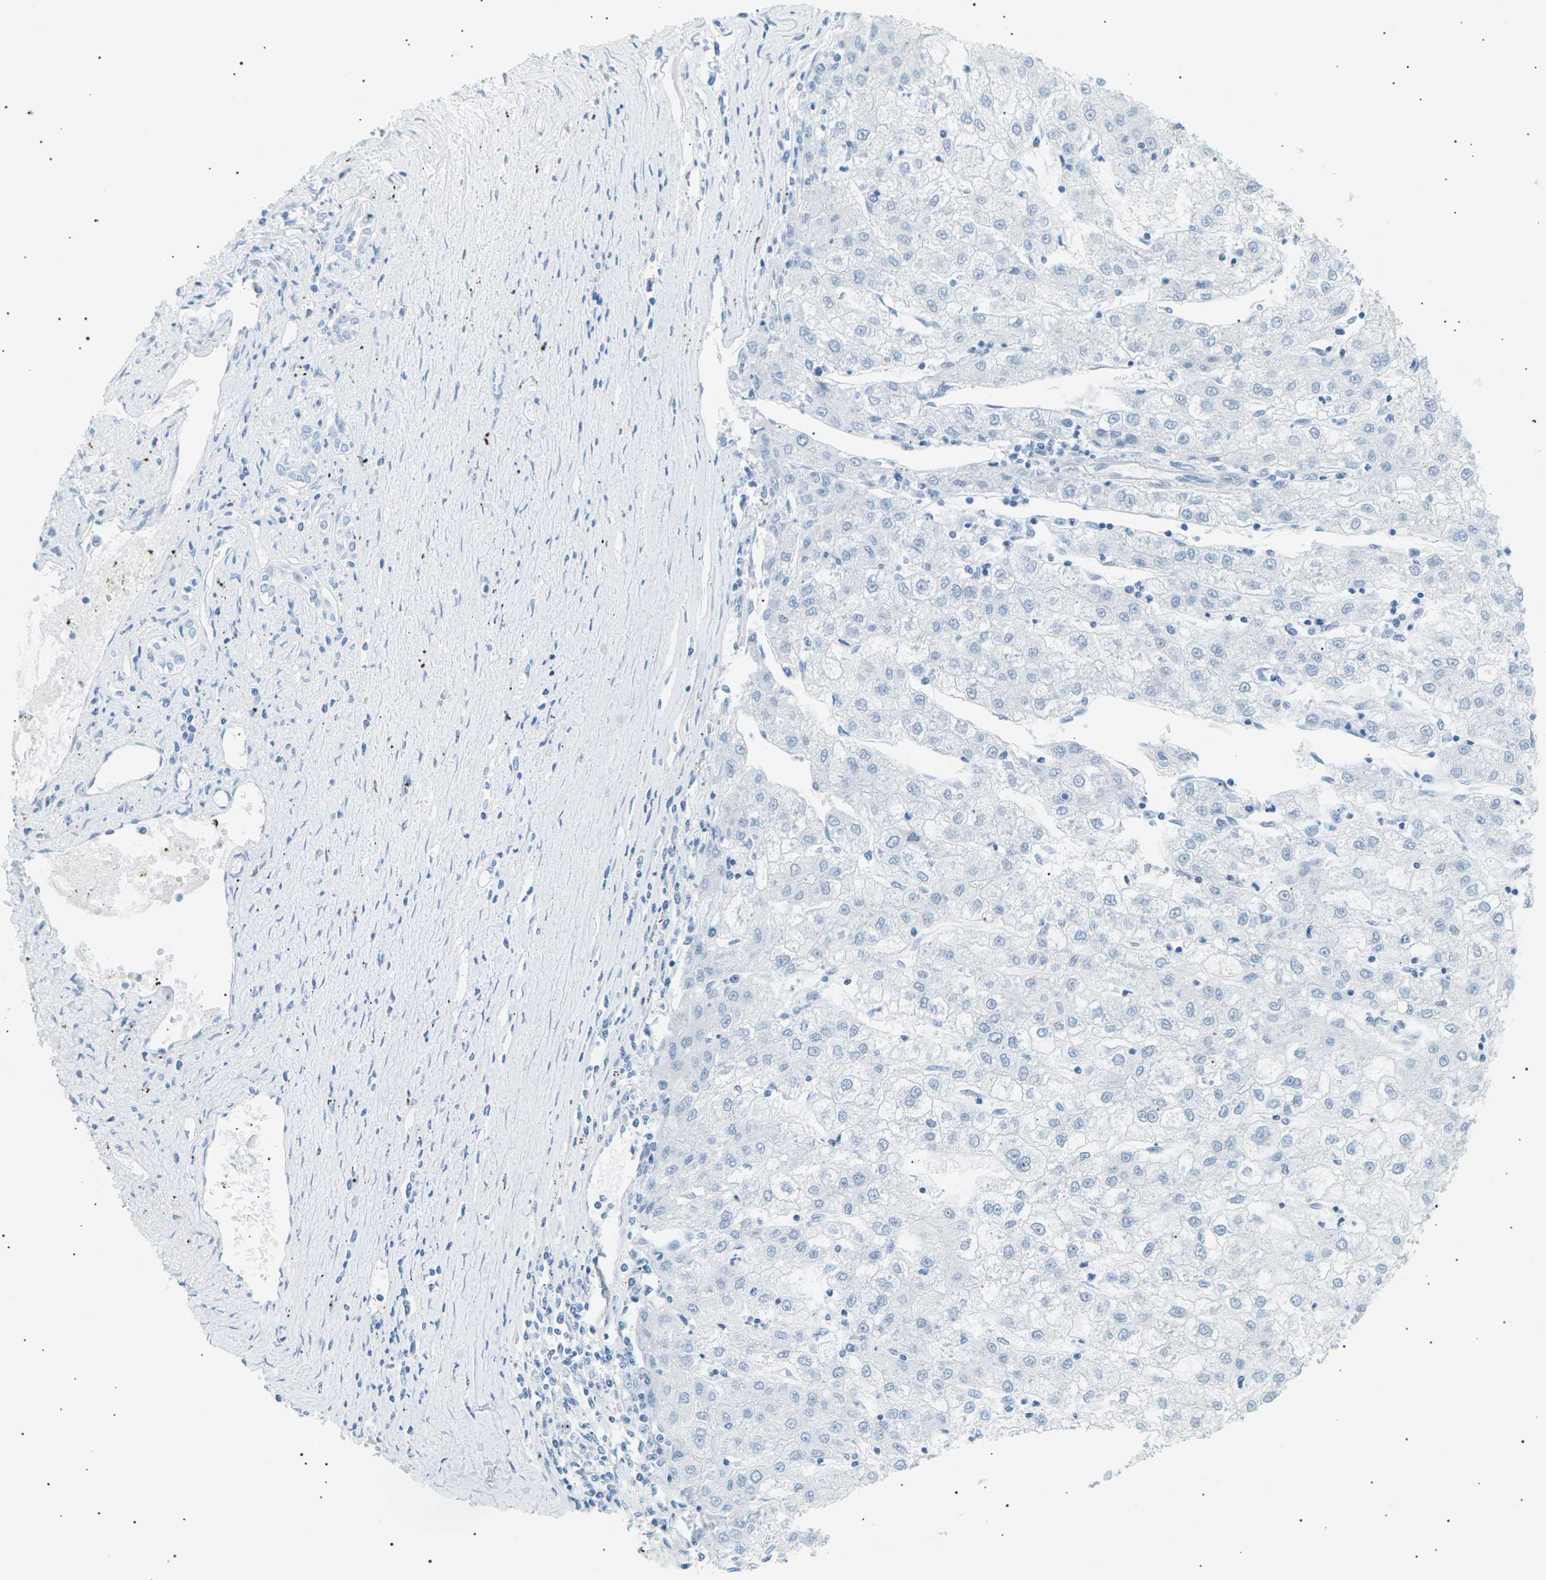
{"staining": {"intensity": "negative", "quantity": "none", "location": "none"}, "tissue": "liver cancer", "cell_type": "Tumor cells", "image_type": "cancer", "snomed": [{"axis": "morphology", "description": "Carcinoma, Hepatocellular, NOS"}, {"axis": "topography", "description": "Liver"}], "caption": "Tumor cells are negative for protein expression in human liver cancer (hepatocellular carcinoma).", "gene": "SEPTIN5", "patient": {"sex": "male", "age": 72}}